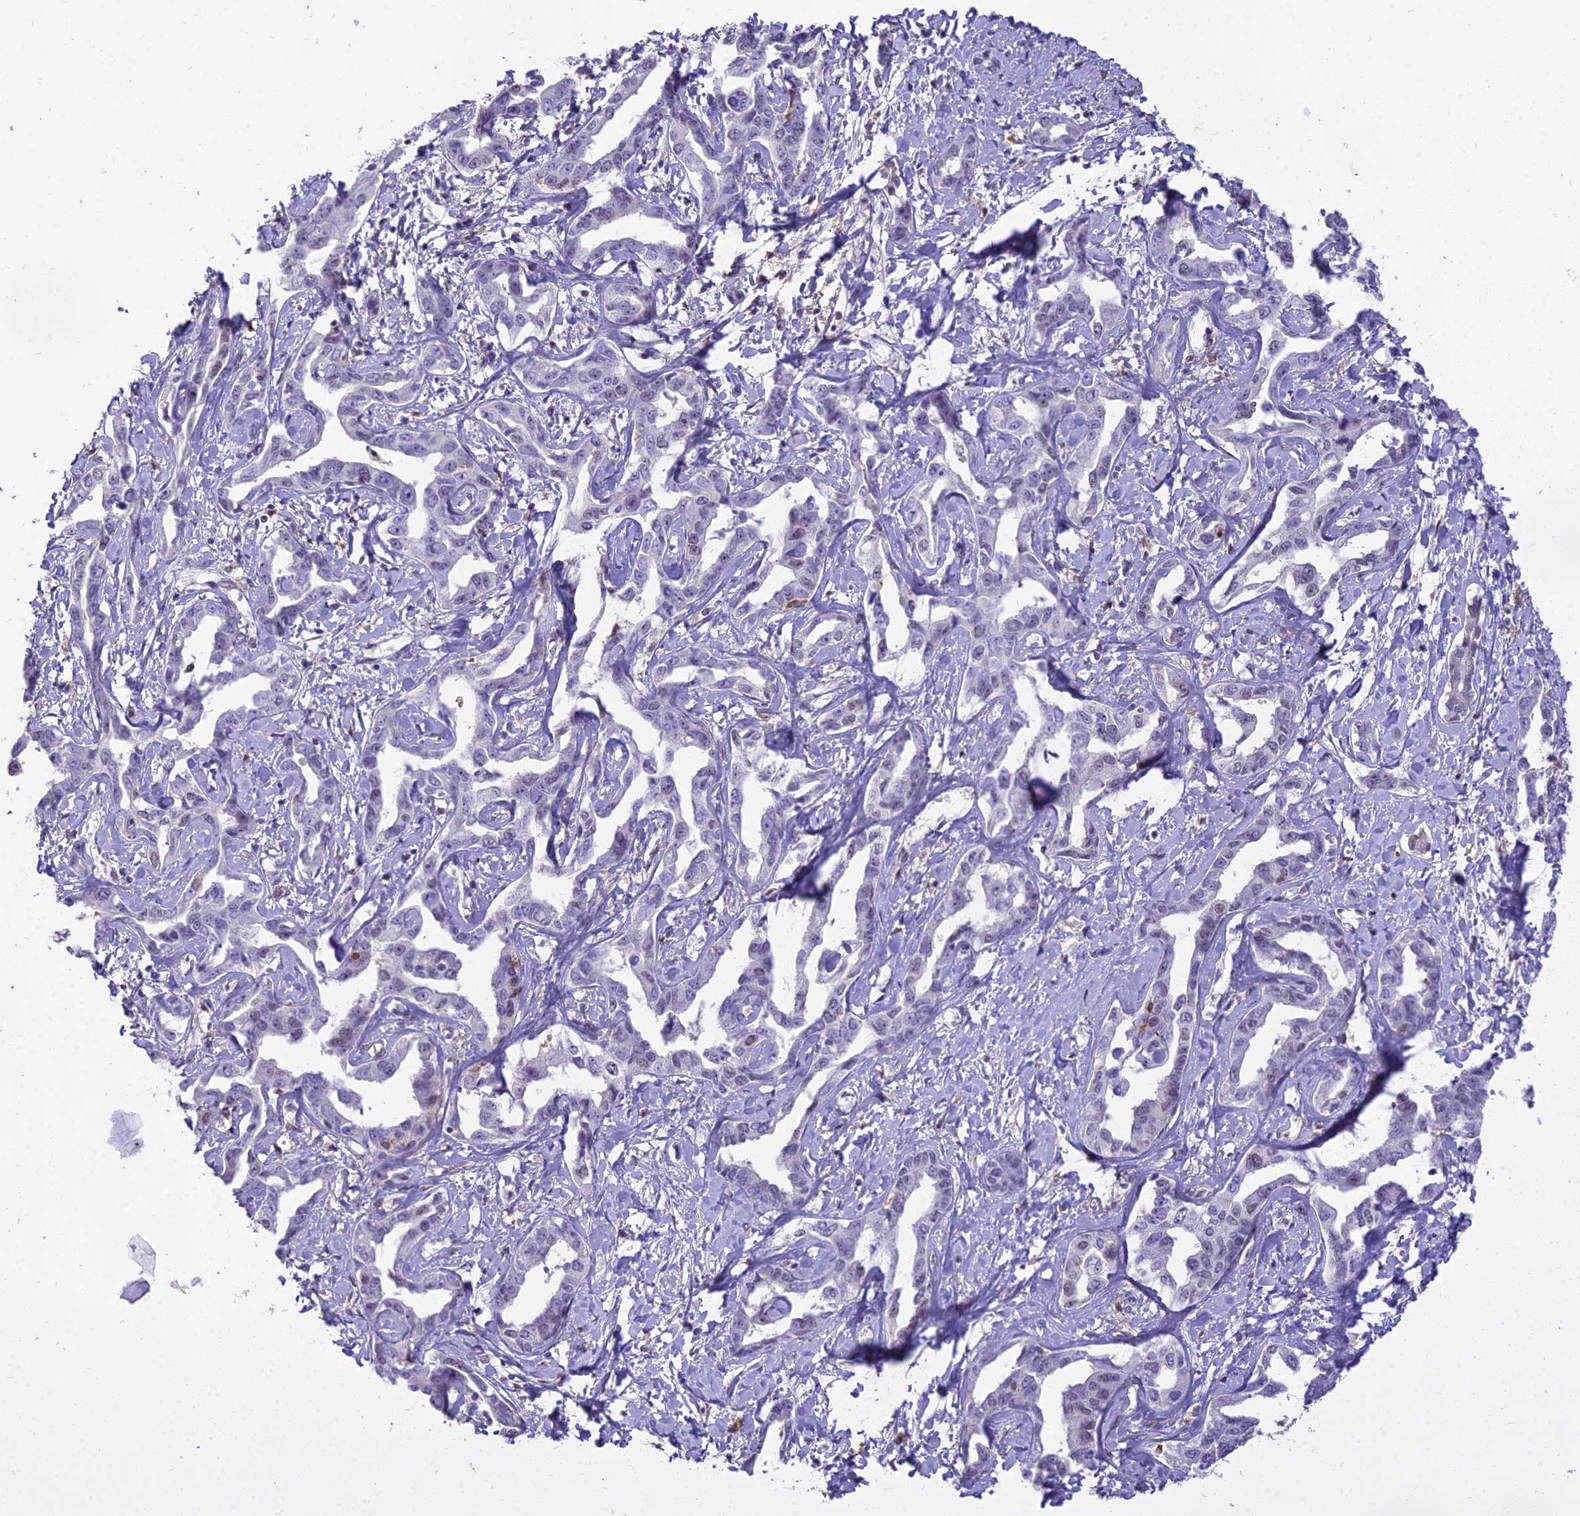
{"staining": {"intensity": "weak", "quantity": "<25%", "location": "nuclear"}, "tissue": "liver cancer", "cell_type": "Tumor cells", "image_type": "cancer", "snomed": [{"axis": "morphology", "description": "Cholangiocarcinoma"}, {"axis": "topography", "description": "Liver"}], "caption": "This is an IHC histopathology image of human liver cancer. There is no expression in tumor cells.", "gene": "BLNK", "patient": {"sex": "male", "age": 59}}